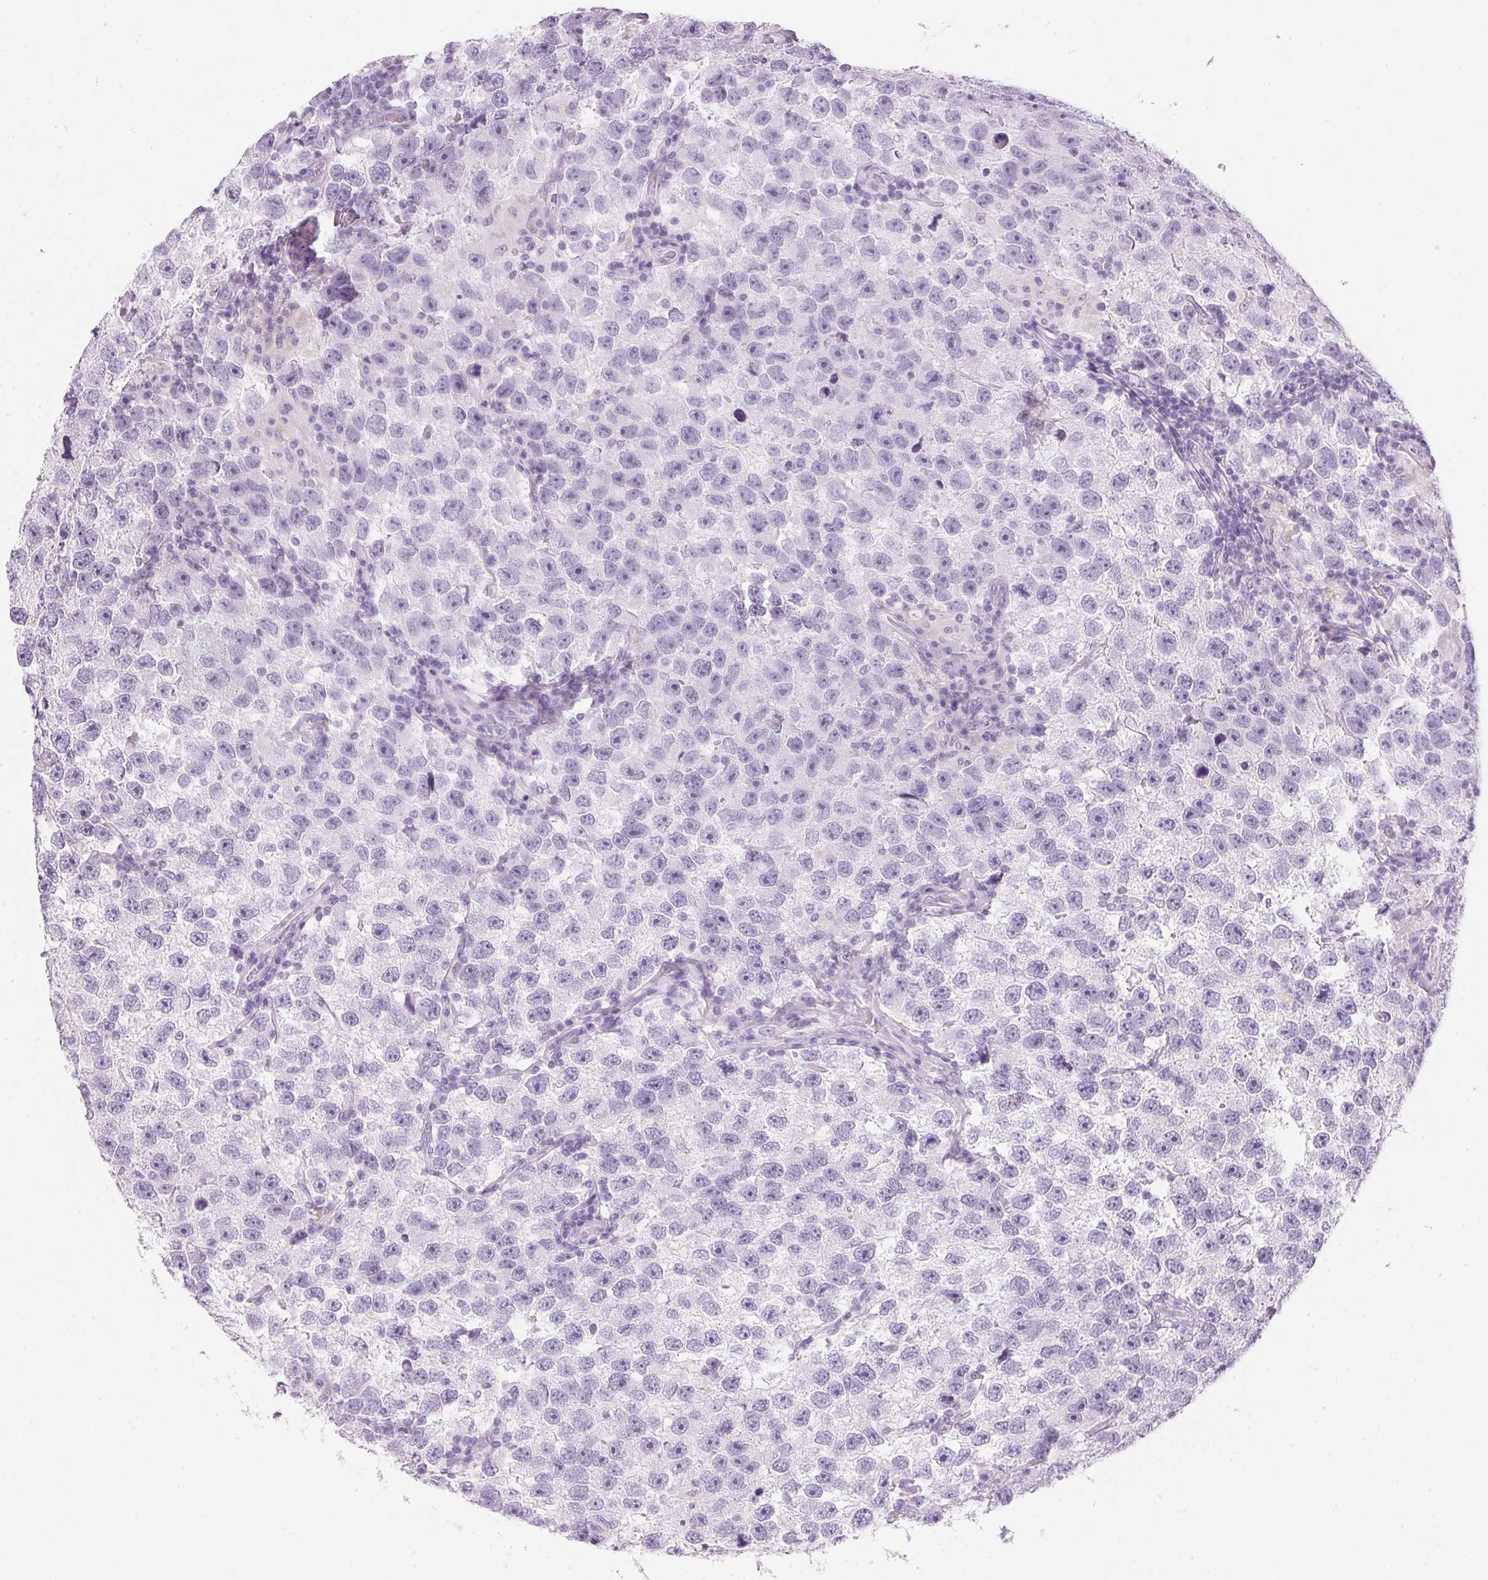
{"staining": {"intensity": "negative", "quantity": "none", "location": "none"}, "tissue": "testis cancer", "cell_type": "Tumor cells", "image_type": "cancer", "snomed": [{"axis": "morphology", "description": "Seminoma, NOS"}, {"axis": "topography", "description": "Testis"}], "caption": "Immunohistochemistry (IHC) of human seminoma (testis) exhibits no staining in tumor cells.", "gene": "IGFBP1", "patient": {"sex": "male", "age": 26}}